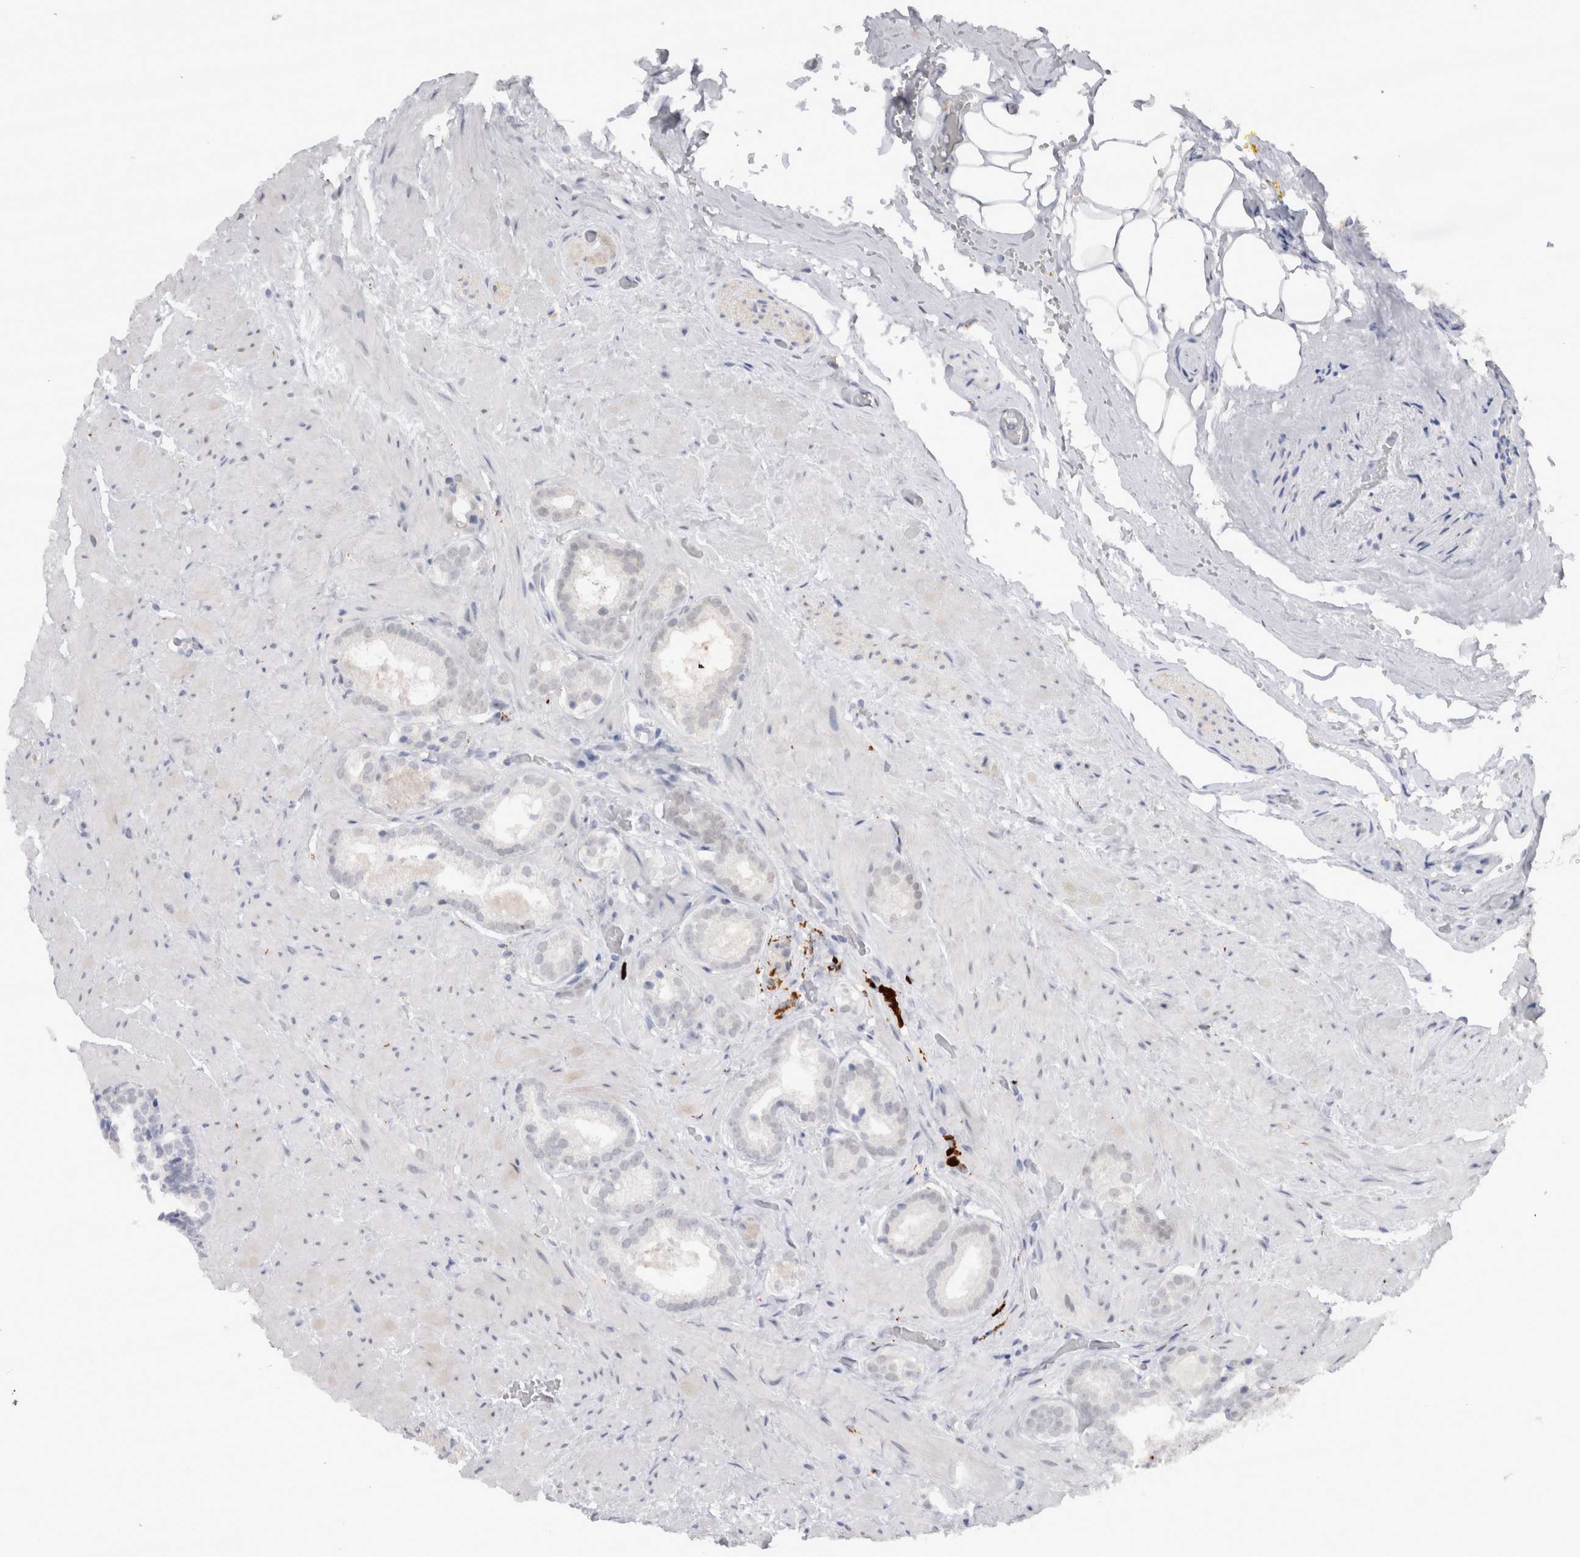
{"staining": {"intensity": "negative", "quantity": "none", "location": "none"}, "tissue": "prostate cancer", "cell_type": "Tumor cells", "image_type": "cancer", "snomed": [{"axis": "morphology", "description": "Adenocarcinoma, High grade"}, {"axis": "topography", "description": "Prostate"}], "caption": "Immunohistochemistry (IHC) micrograph of human high-grade adenocarcinoma (prostate) stained for a protein (brown), which demonstrates no positivity in tumor cells. (DAB immunohistochemistry, high magnification).", "gene": "CDH17", "patient": {"sex": "male", "age": 64}}